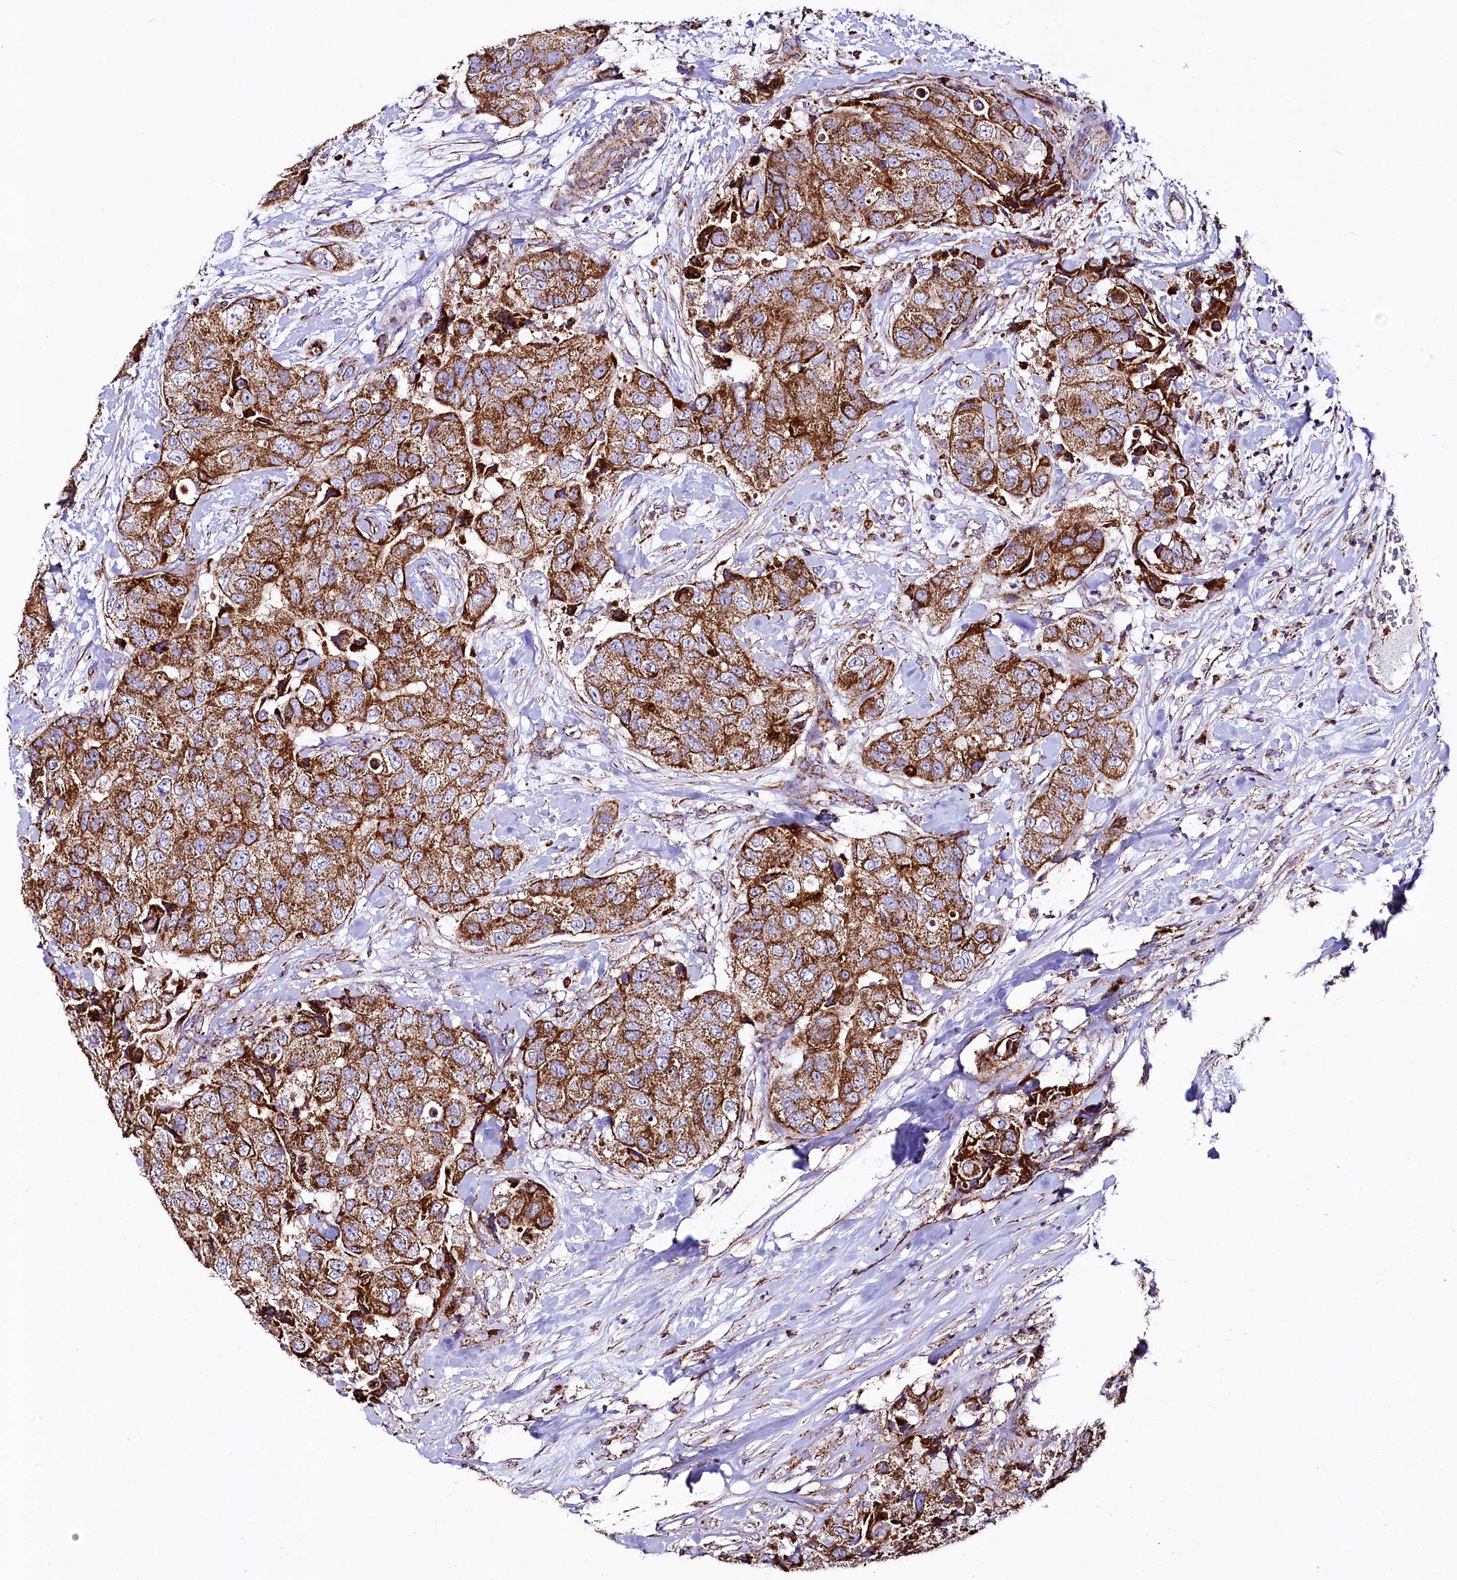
{"staining": {"intensity": "strong", "quantity": ">75%", "location": "cytoplasmic/membranous"}, "tissue": "breast cancer", "cell_type": "Tumor cells", "image_type": "cancer", "snomed": [{"axis": "morphology", "description": "Duct carcinoma"}, {"axis": "topography", "description": "Breast"}], "caption": "A brown stain highlights strong cytoplasmic/membranous staining of a protein in human breast cancer tumor cells.", "gene": "APLP2", "patient": {"sex": "female", "age": 62}}